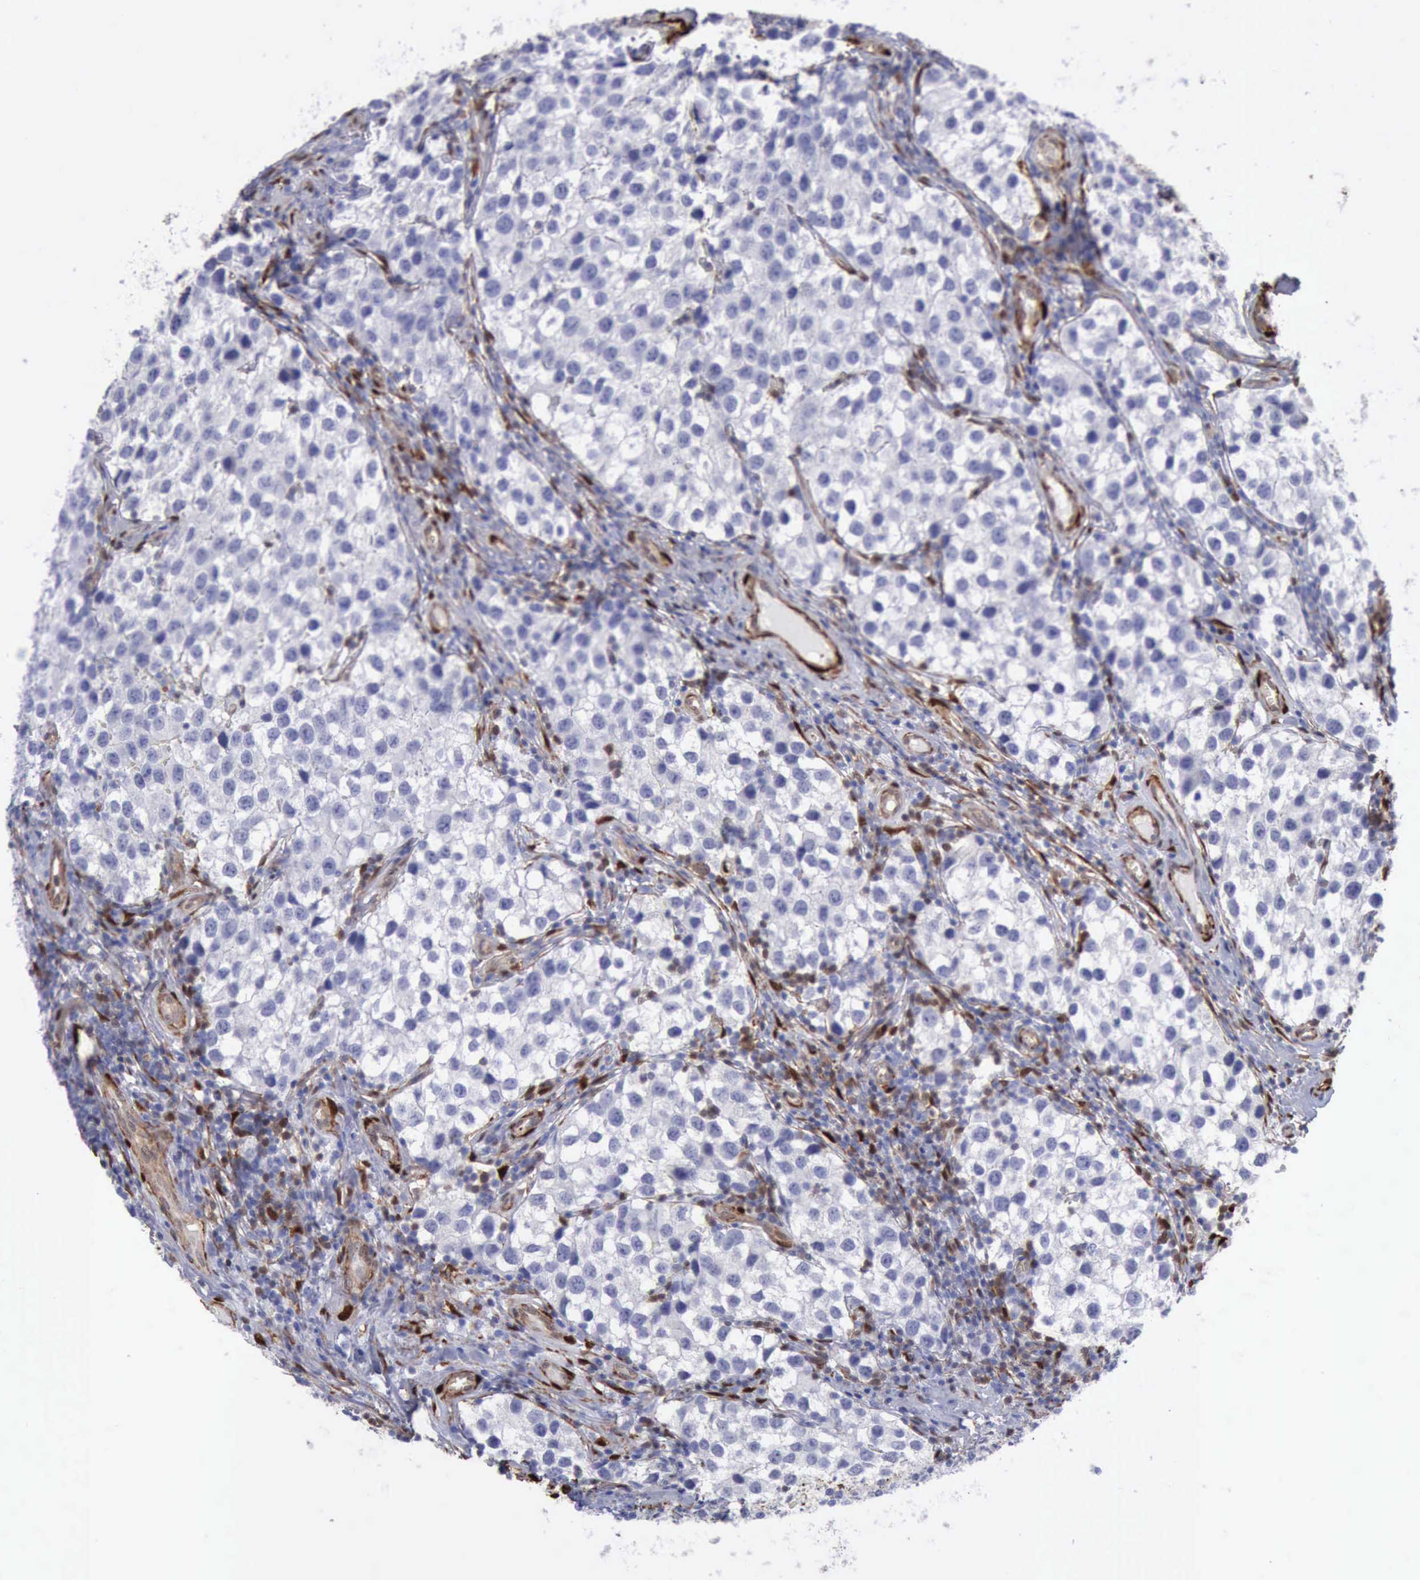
{"staining": {"intensity": "negative", "quantity": "none", "location": "none"}, "tissue": "testis cancer", "cell_type": "Tumor cells", "image_type": "cancer", "snomed": [{"axis": "morphology", "description": "Seminoma, NOS"}, {"axis": "topography", "description": "Testis"}], "caption": "An IHC histopathology image of testis seminoma is shown. There is no staining in tumor cells of testis seminoma.", "gene": "FHL1", "patient": {"sex": "male", "age": 39}}